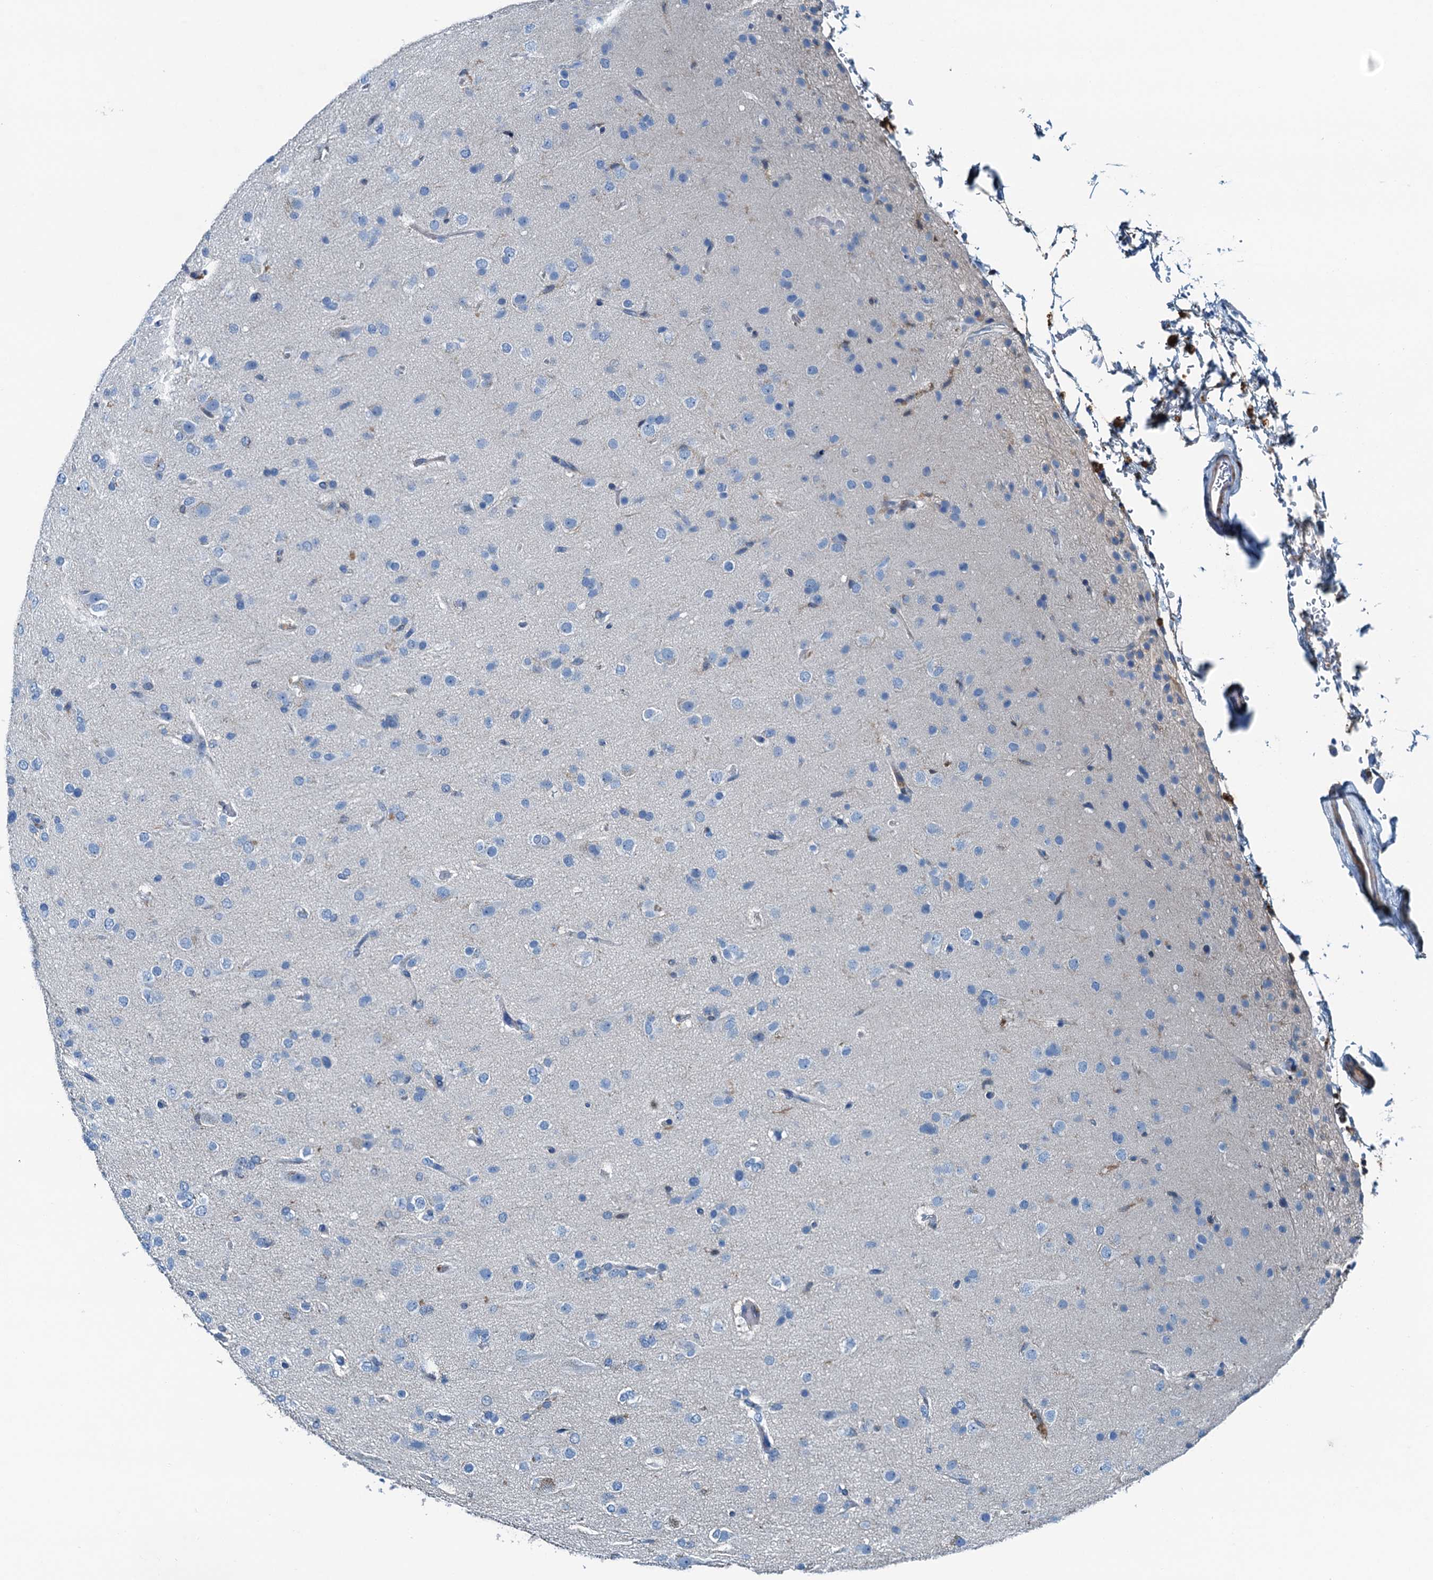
{"staining": {"intensity": "negative", "quantity": "none", "location": "none"}, "tissue": "glioma", "cell_type": "Tumor cells", "image_type": "cancer", "snomed": [{"axis": "morphology", "description": "Glioma, malignant, Low grade"}, {"axis": "topography", "description": "Brain"}], "caption": "The micrograph demonstrates no staining of tumor cells in malignant glioma (low-grade). The staining is performed using DAB brown chromogen with nuclei counter-stained in using hematoxylin.", "gene": "RAB3IL1", "patient": {"sex": "male", "age": 65}}